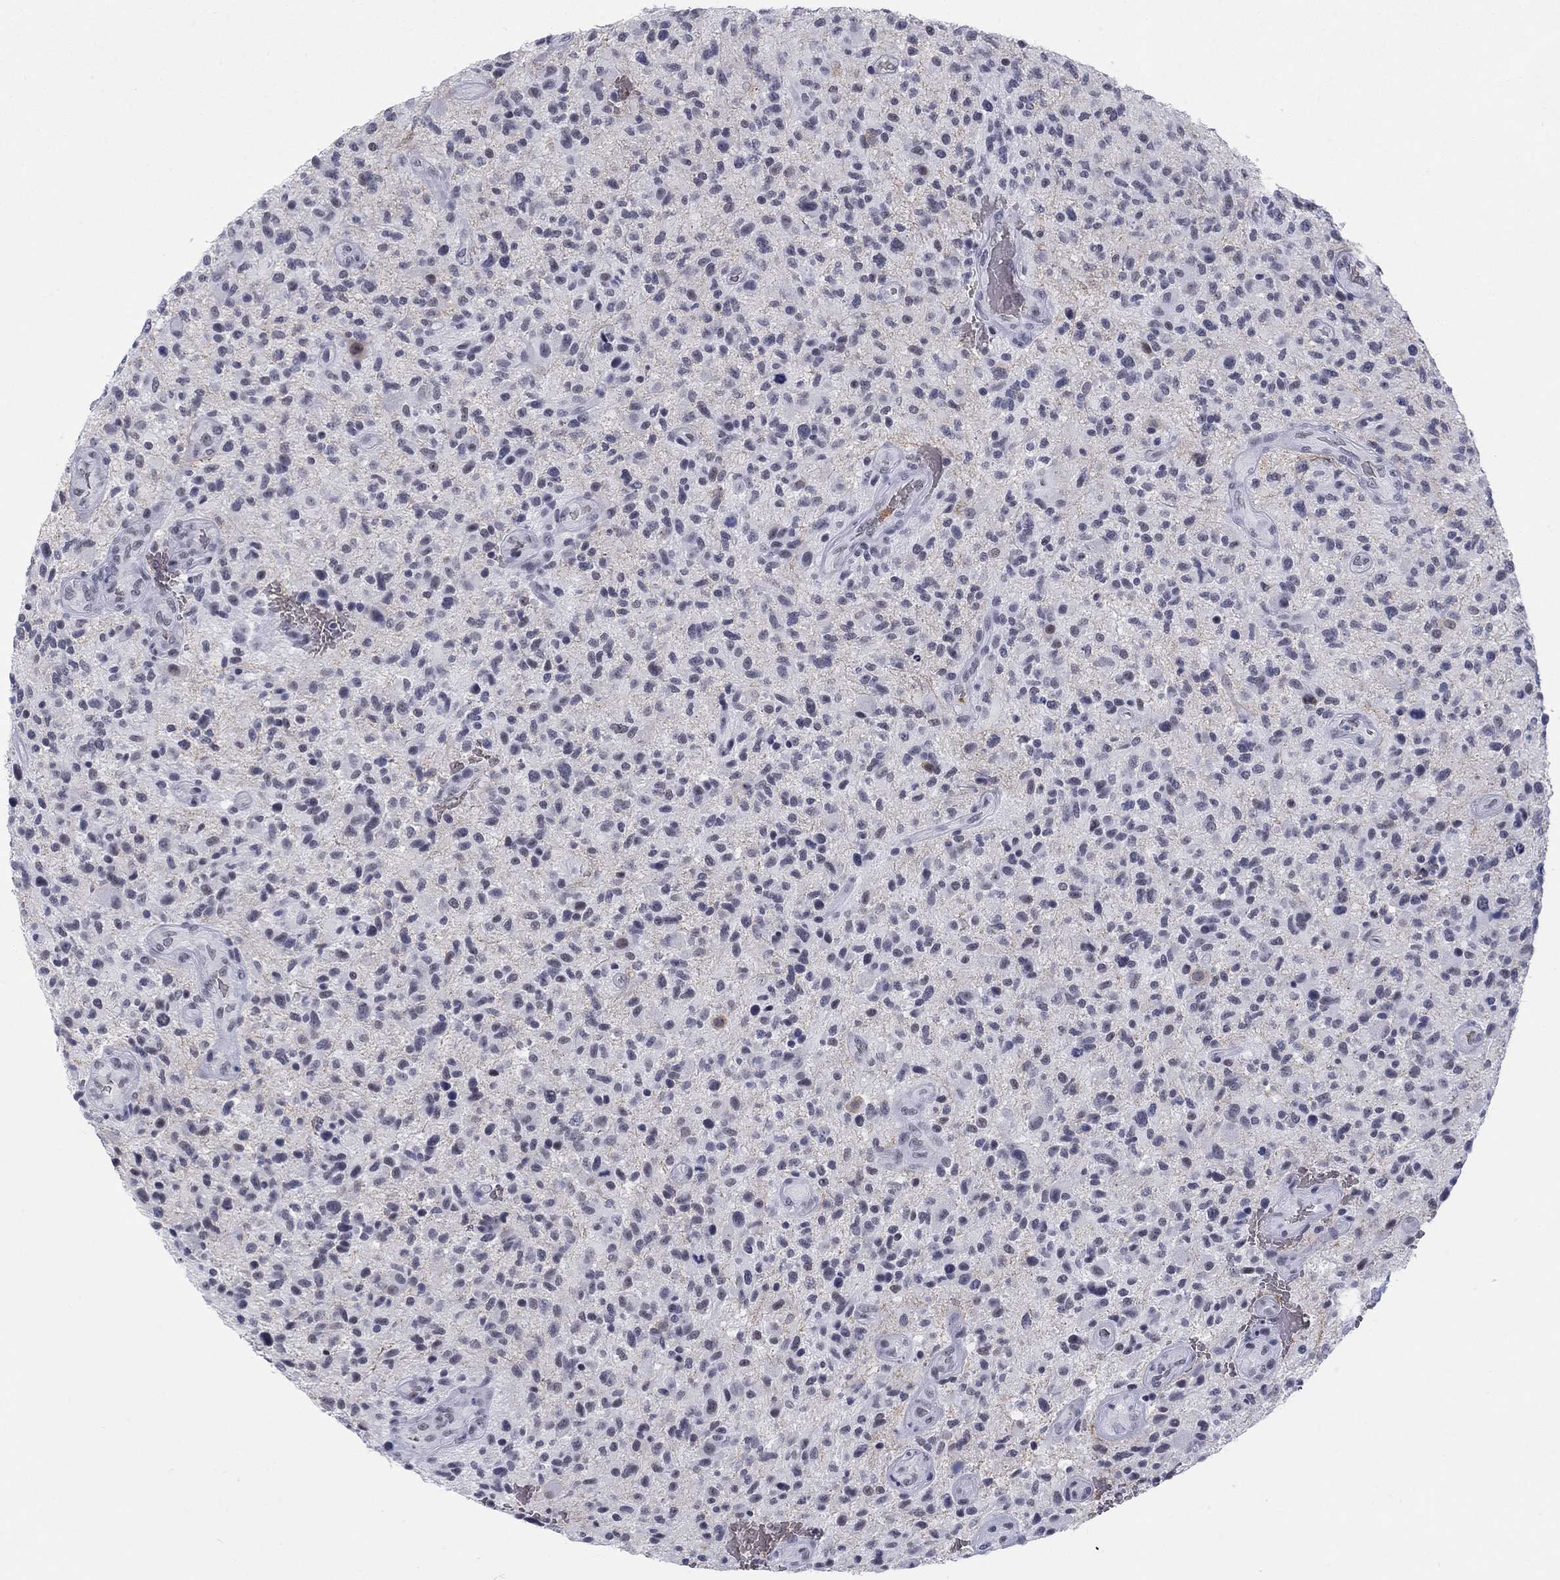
{"staining": {"intensity": "negative", "quantity": "none", "location": "none"}, "tissue": "glioma", "cell_type": "Tumor cells", "image_type": "cancer", "snomed": [{"axis": "morphology", "description": "Glioma, malignant, High grade"}, {"axis": "topography", "description": "Brain"}], "caption": "IHC of high-grade glioma (malignant) exhibits no expression in tumor cells. (DAB (3,3'-diaminobenzidine) immunohistochemistry, high magnification).", "gene": "DMTN", "patient": {"sex": "male", "age": 47}}